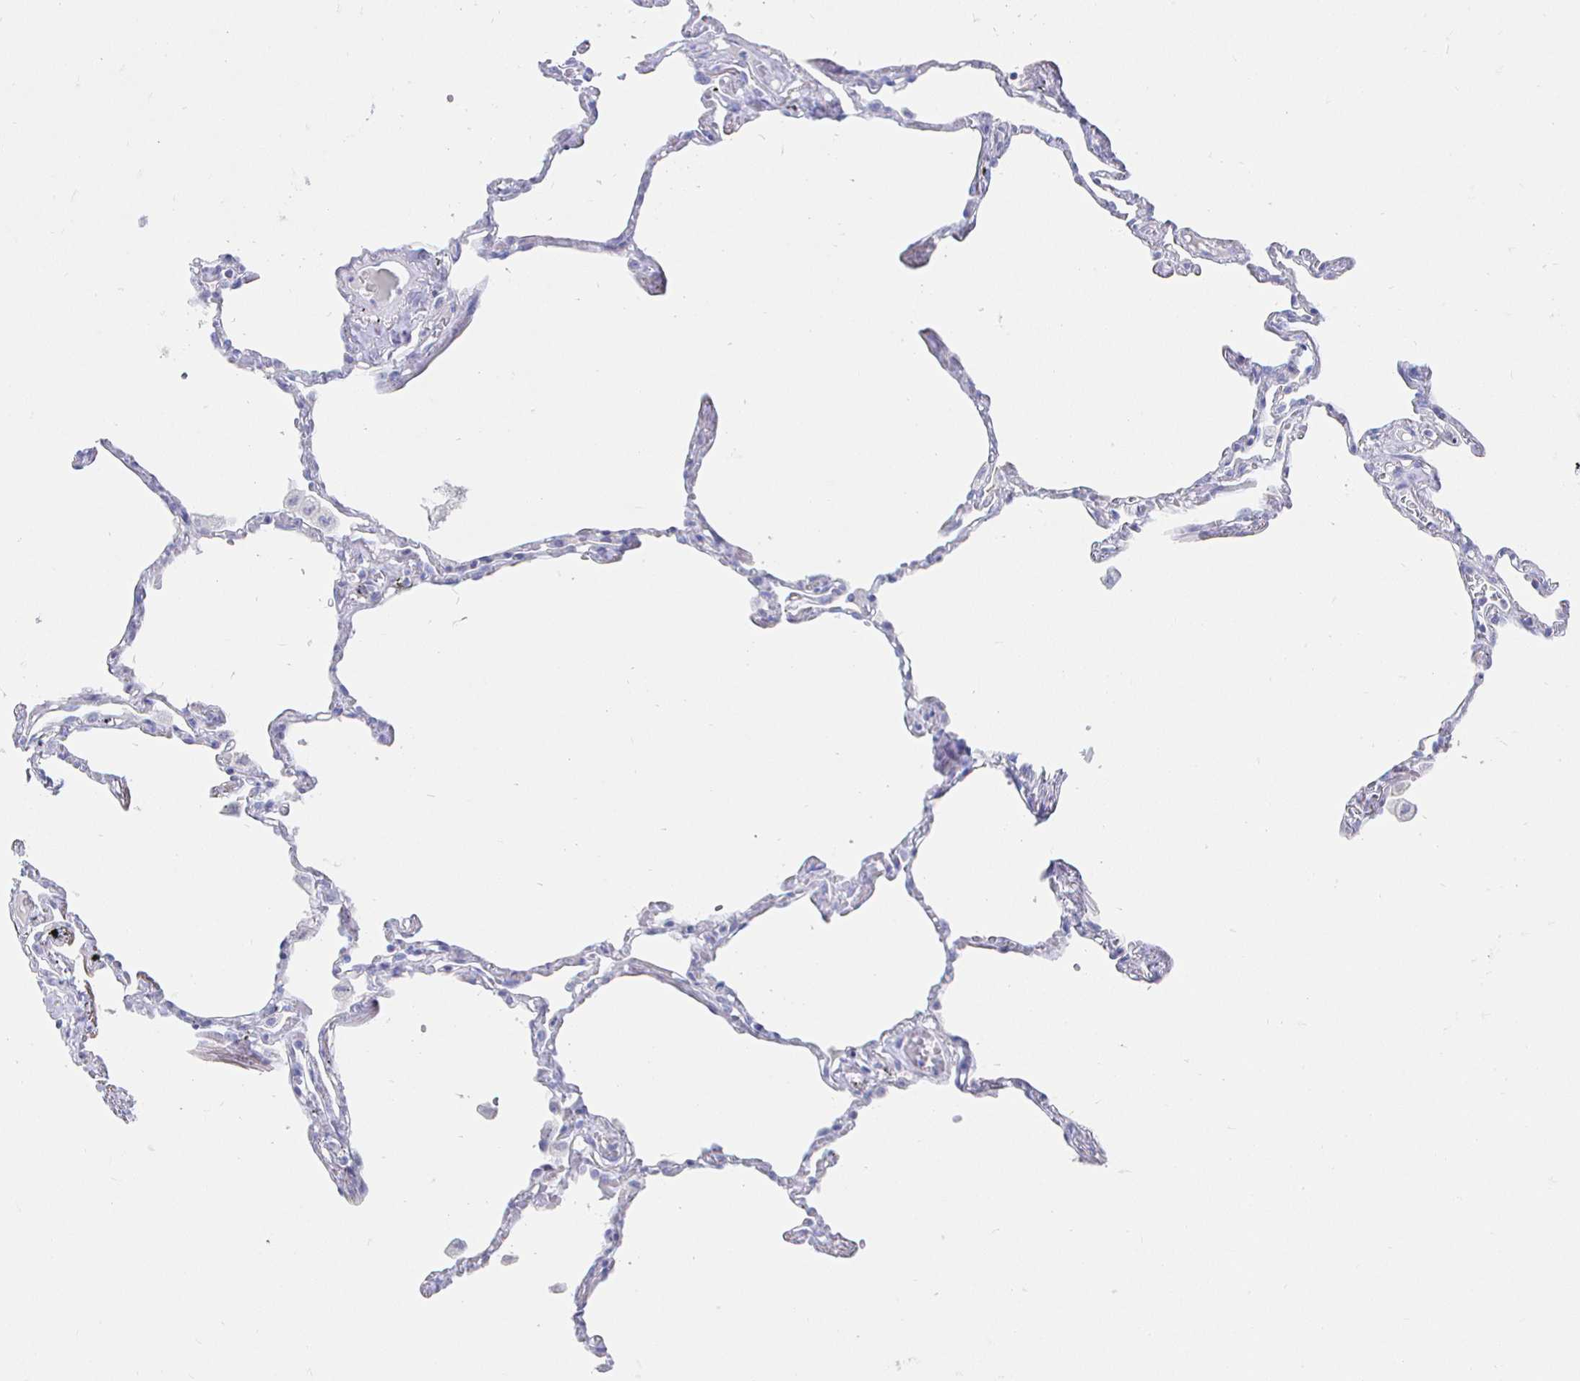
{"staining": {"intensity": "negative", "quantity": "none", "location": "none"}, "tissue": "lung", "cell_type": "Alveolar cells", "image_type": "normal", "snomed": [{"axis": "morphology", "description": "Normal tissue, NOS"}, {"axis": "topography", "description": "Lung"}], "caption": "This is a histopathology image of immunohistochemistry staining of benign lung, which shows no expression in alveolar cells. (Brightfield microscopy of DAB IHC at high magnification).", "gene": "LRRC23", "patient": {"sex": "female", "age": 67}}